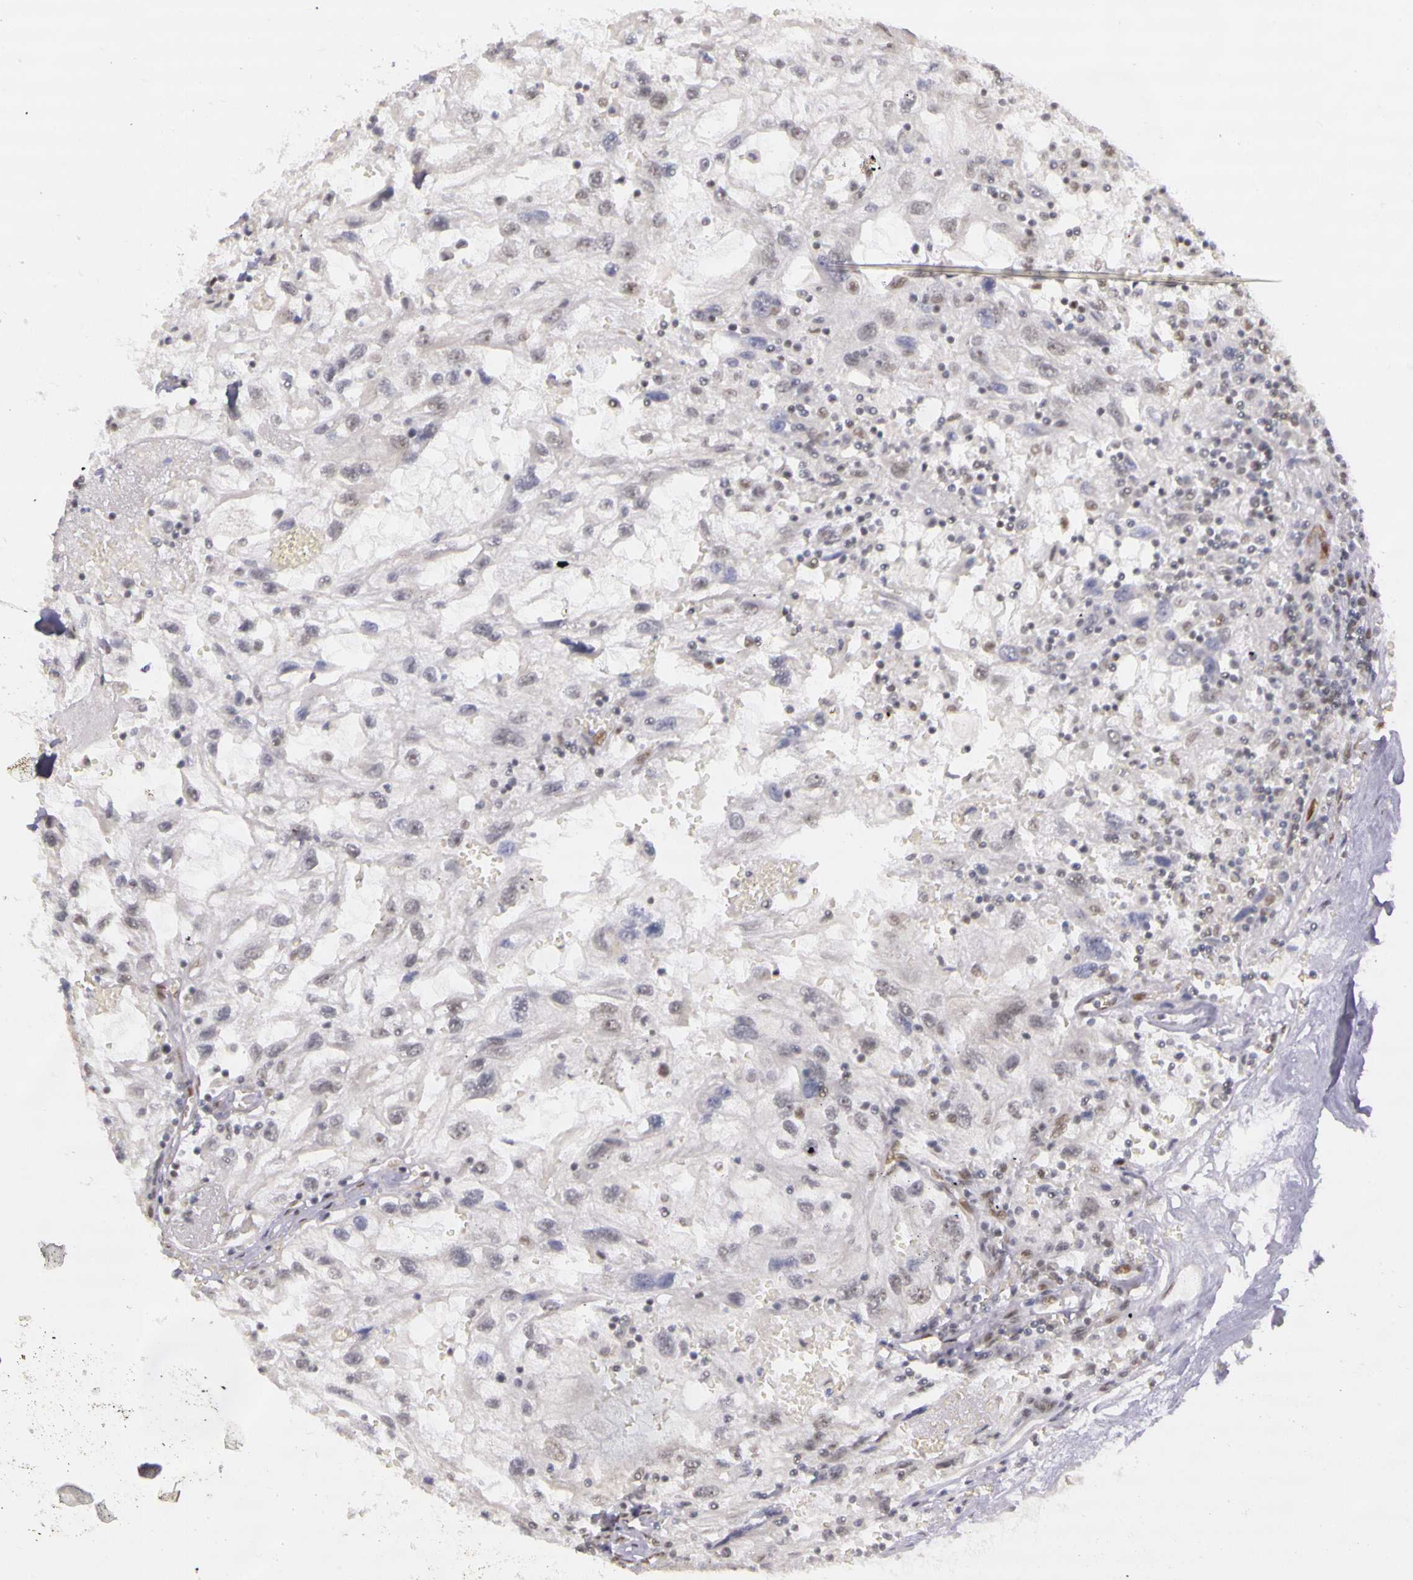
{"staining": {"intensity": "weak", "quantity": "<25%", "location": "nuclear"}, "tissue": "renal cancer", "cell_type": "Tumor cells", "image_type": "cancer", "snomed": [{"axis": "morphology", "description": "Normal tissue, NOS"}, {"axis": "morphology", "description": "Adenocarcinoma, NOS"}, {"axis": "topography", "description": "Kidney"}], "caption": "DAB immunohistochemical staining of renal cancer (adenocarcinoma) demonstrates no significant expression in tumor cells.", "gene": "WDR13", "patient": {"sex": "male", "age": 71}}